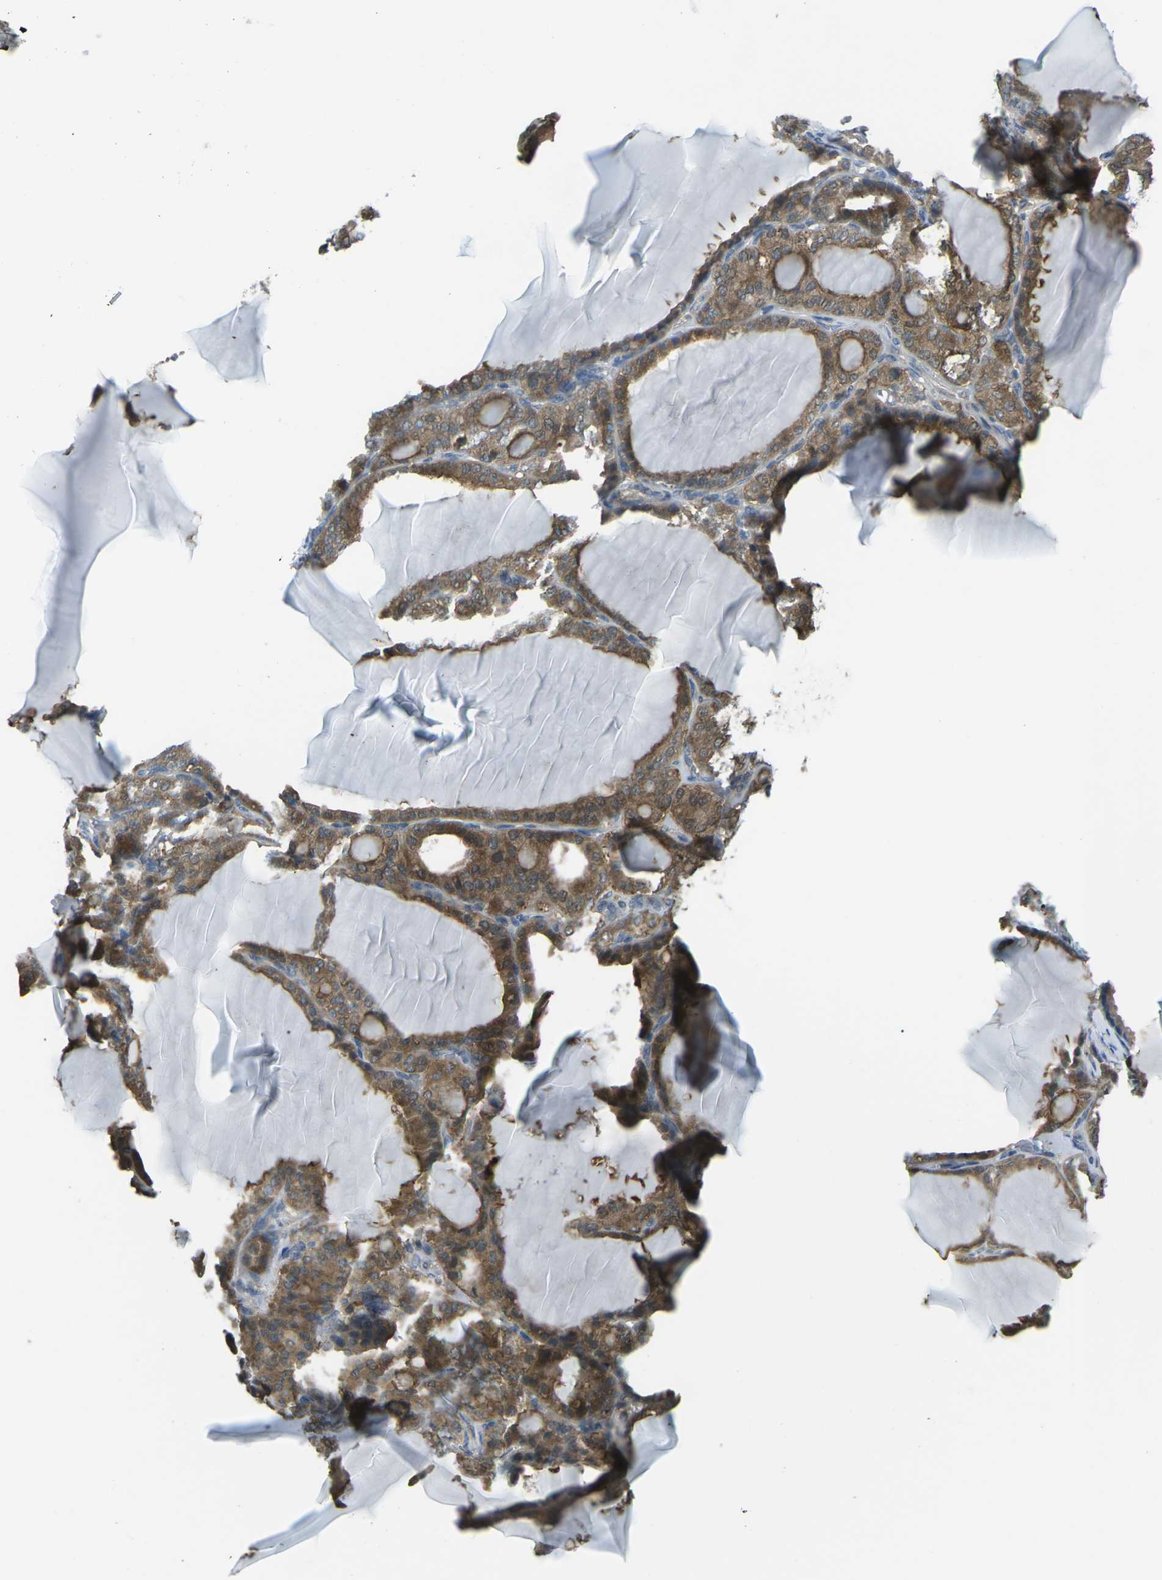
{"staining": {"intensity": "moderate", "quantity": ">75%", "location": "cytoplasmic/membranous"}, "tissue": "thyroid gland", "cell_type": "Glandular cells", "image_type": "normal", "snomed": [{"axis": "morphology", "description": "Normal tissue, NOS"}, {"axis": "topography", "description": "Thyroid gland"}], "caption": "Moderate cytoplasmic/membranous staining is identified in about >75% of glandular cells in normal thyroid gland. The staining was performed using DAB (3,3'-diaminobenzidine) to visualize the protein expression in brown, while the nuclei were stained in blue with hematoxylin (Magnification: 20x).", "gene": "PIEZO2", "patient": {"sex": "female", "age": 28}}